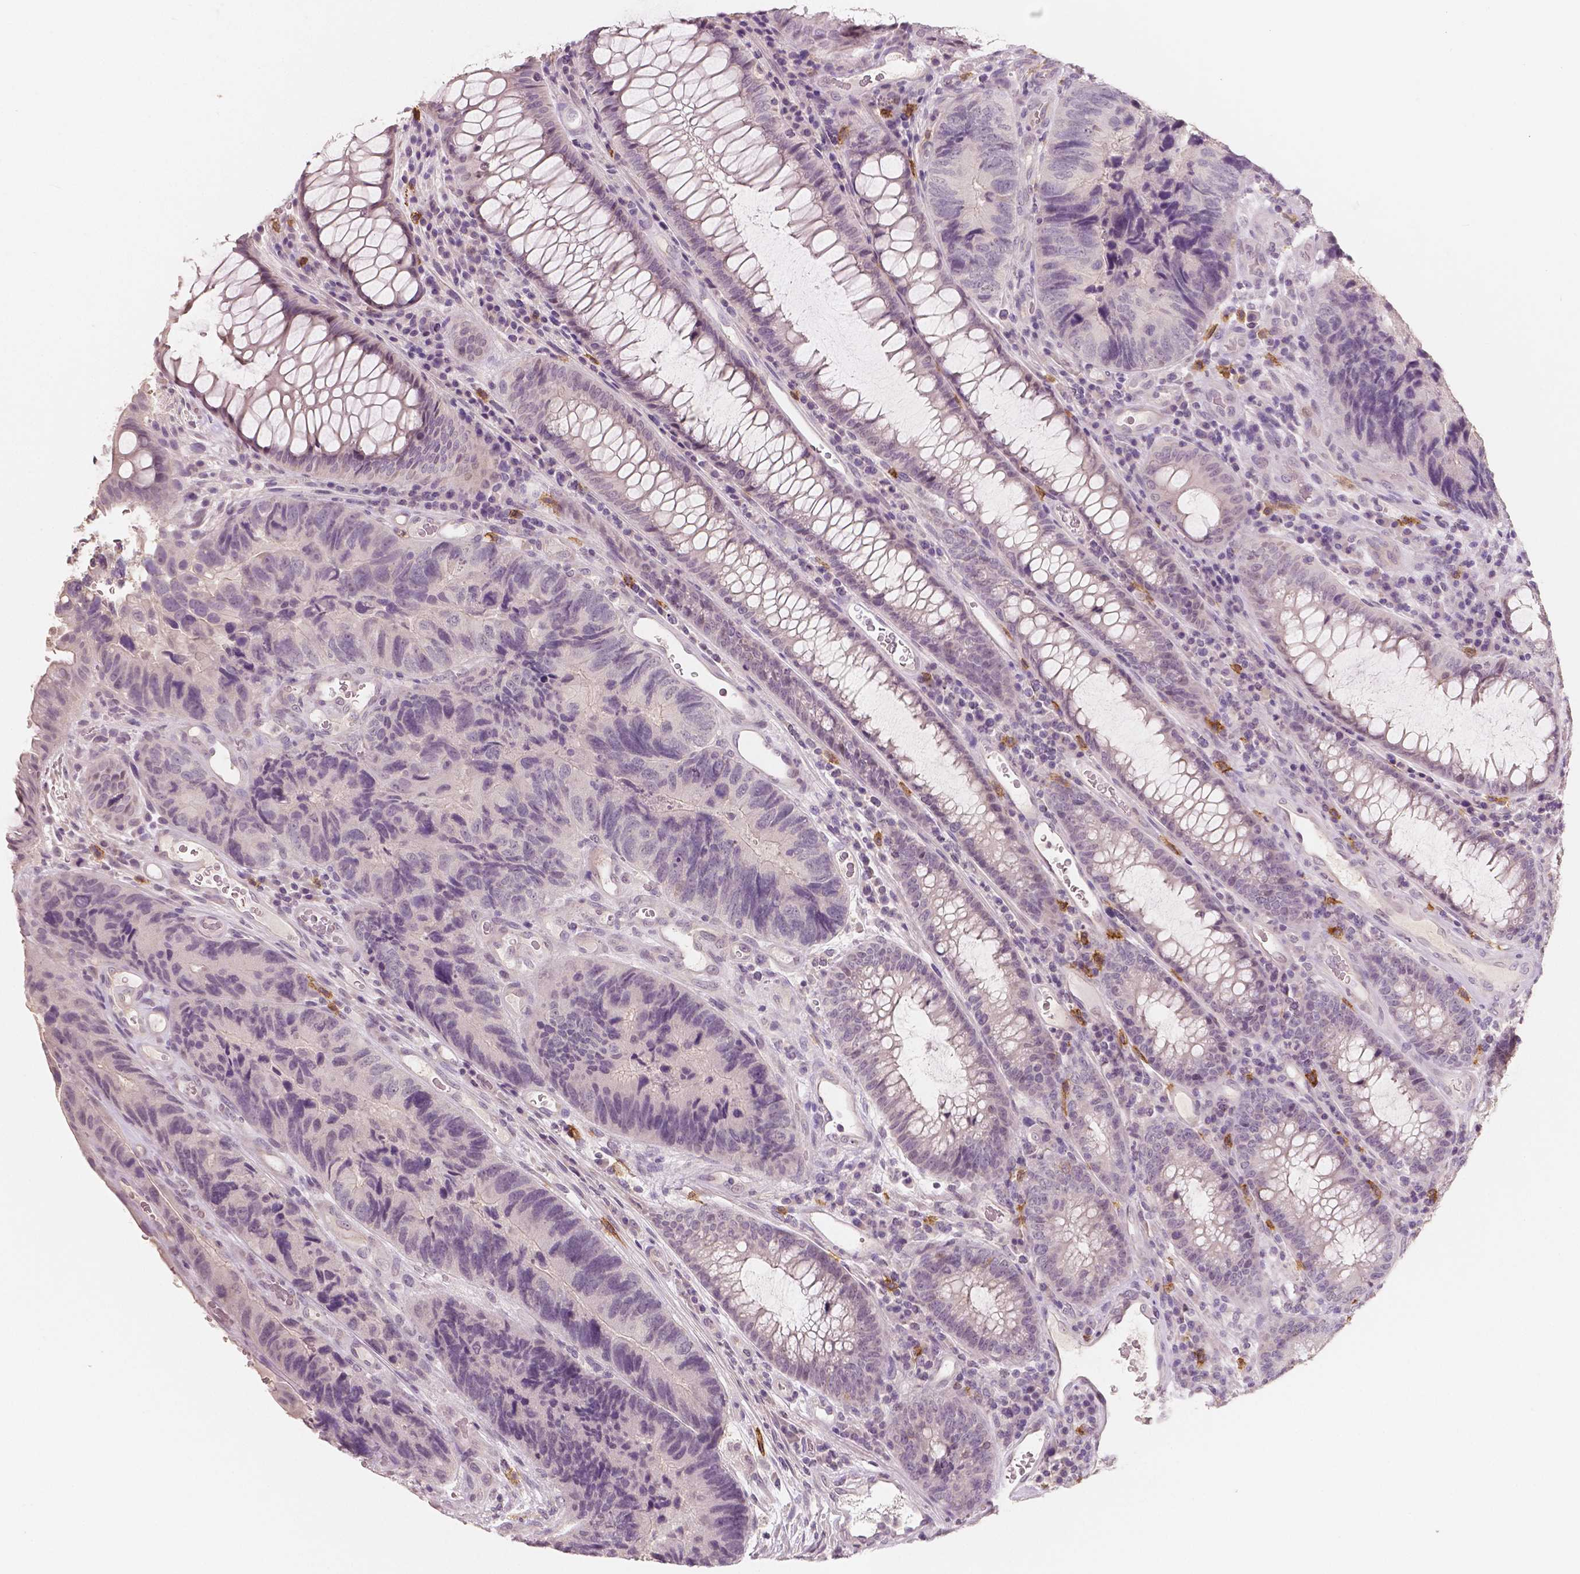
{"staining": {"intensity": "negative", "quantity": "none", "location": "none"}, "tissue": "colorectal cancer", "cell_type": "Tumor cells", "image_type": "cancer", "snomed": [{"axis": "morphology", "description": "Adenocarcinoma, NOS"}, {"axis": "topography", "description": "Colon"}], "caption": "The photomicrograph exhibits no significant staining in tumor cells of adenocarcinoma (colorectal). (DAB (3,3'-diaminobenzidine) immunohistochemistry visualized using brightfield microscopy, high magnification).", "gene": "KIT", "patient": {"sex": "female", "age": 67}}